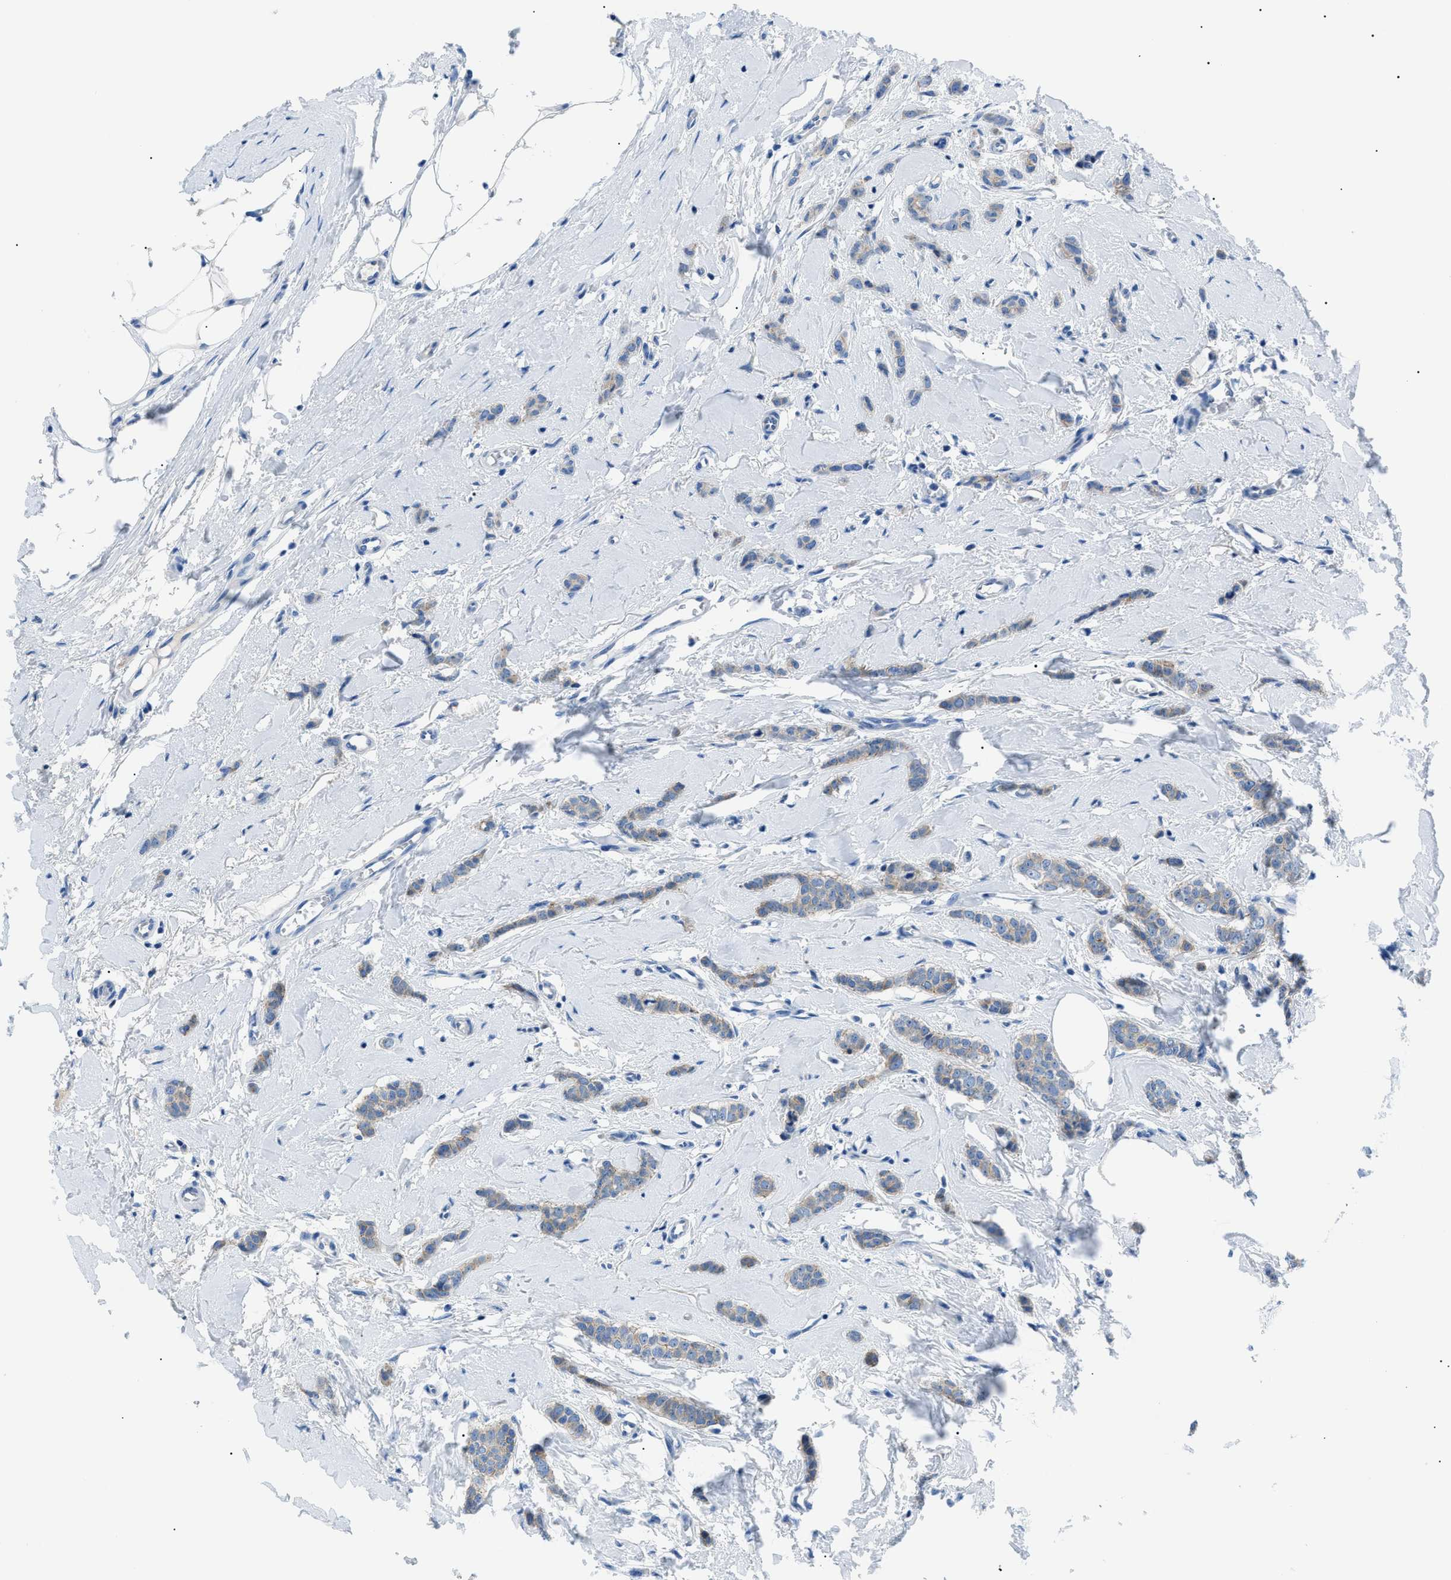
{"staining": {"intensity": "negative", "quantity": "none", "location": "none"}, "tissue": "breast cancer", "cell_type": "Tumor cells", "image_type": "cancer", "snomed": [{"axis": "morphology", "description": "Lobular carcinoma"}, {"axis": "topography", "description": "Skin"}, {"axis": "topography", "description": "Breast"}], "caption": "IHC histopathology image of human breast lobular carcinoma stained for a protein (brown), which displays no positivity in tumor cells.", "gene": "ZDHHC24", "patient": {"sex": "female", "age": 46}}